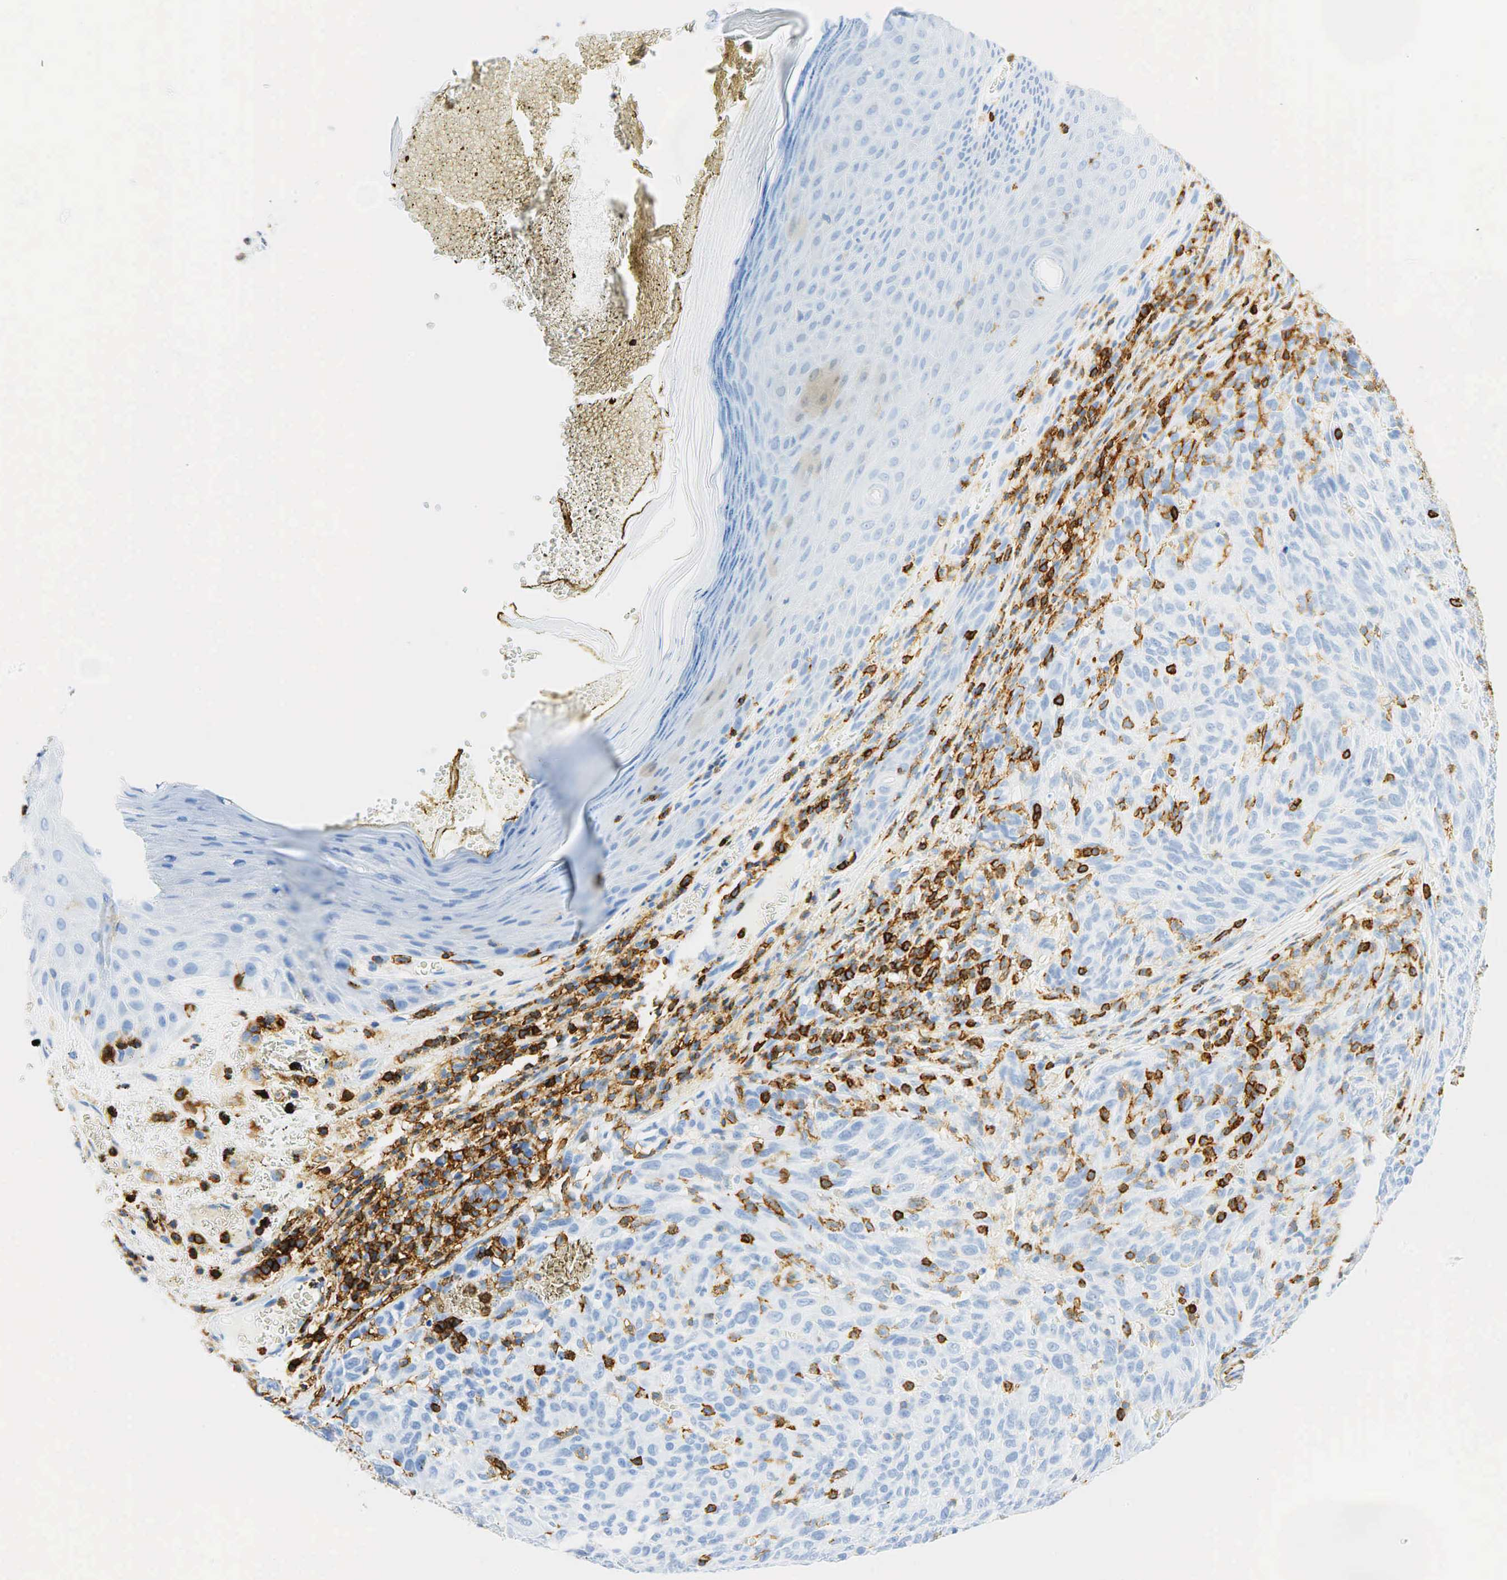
{"staining": {"intensity": "negative", "quantity": "none", "location": "none"}, "tissue": "melanoma", "cell_type": "Tumor cells", "image_type": "cancer", "snomed": [{"axis": "morphology", "description": "Malignant melanoma, NOS"}, {"axis": "topography", "description": "Skin"}], "caption": "A histopathology image of melanoma stained for a protein displays no brown staining in tumor cells.", "gene": "PTPRC", "patient": {"sex": "male", "age": 76}}